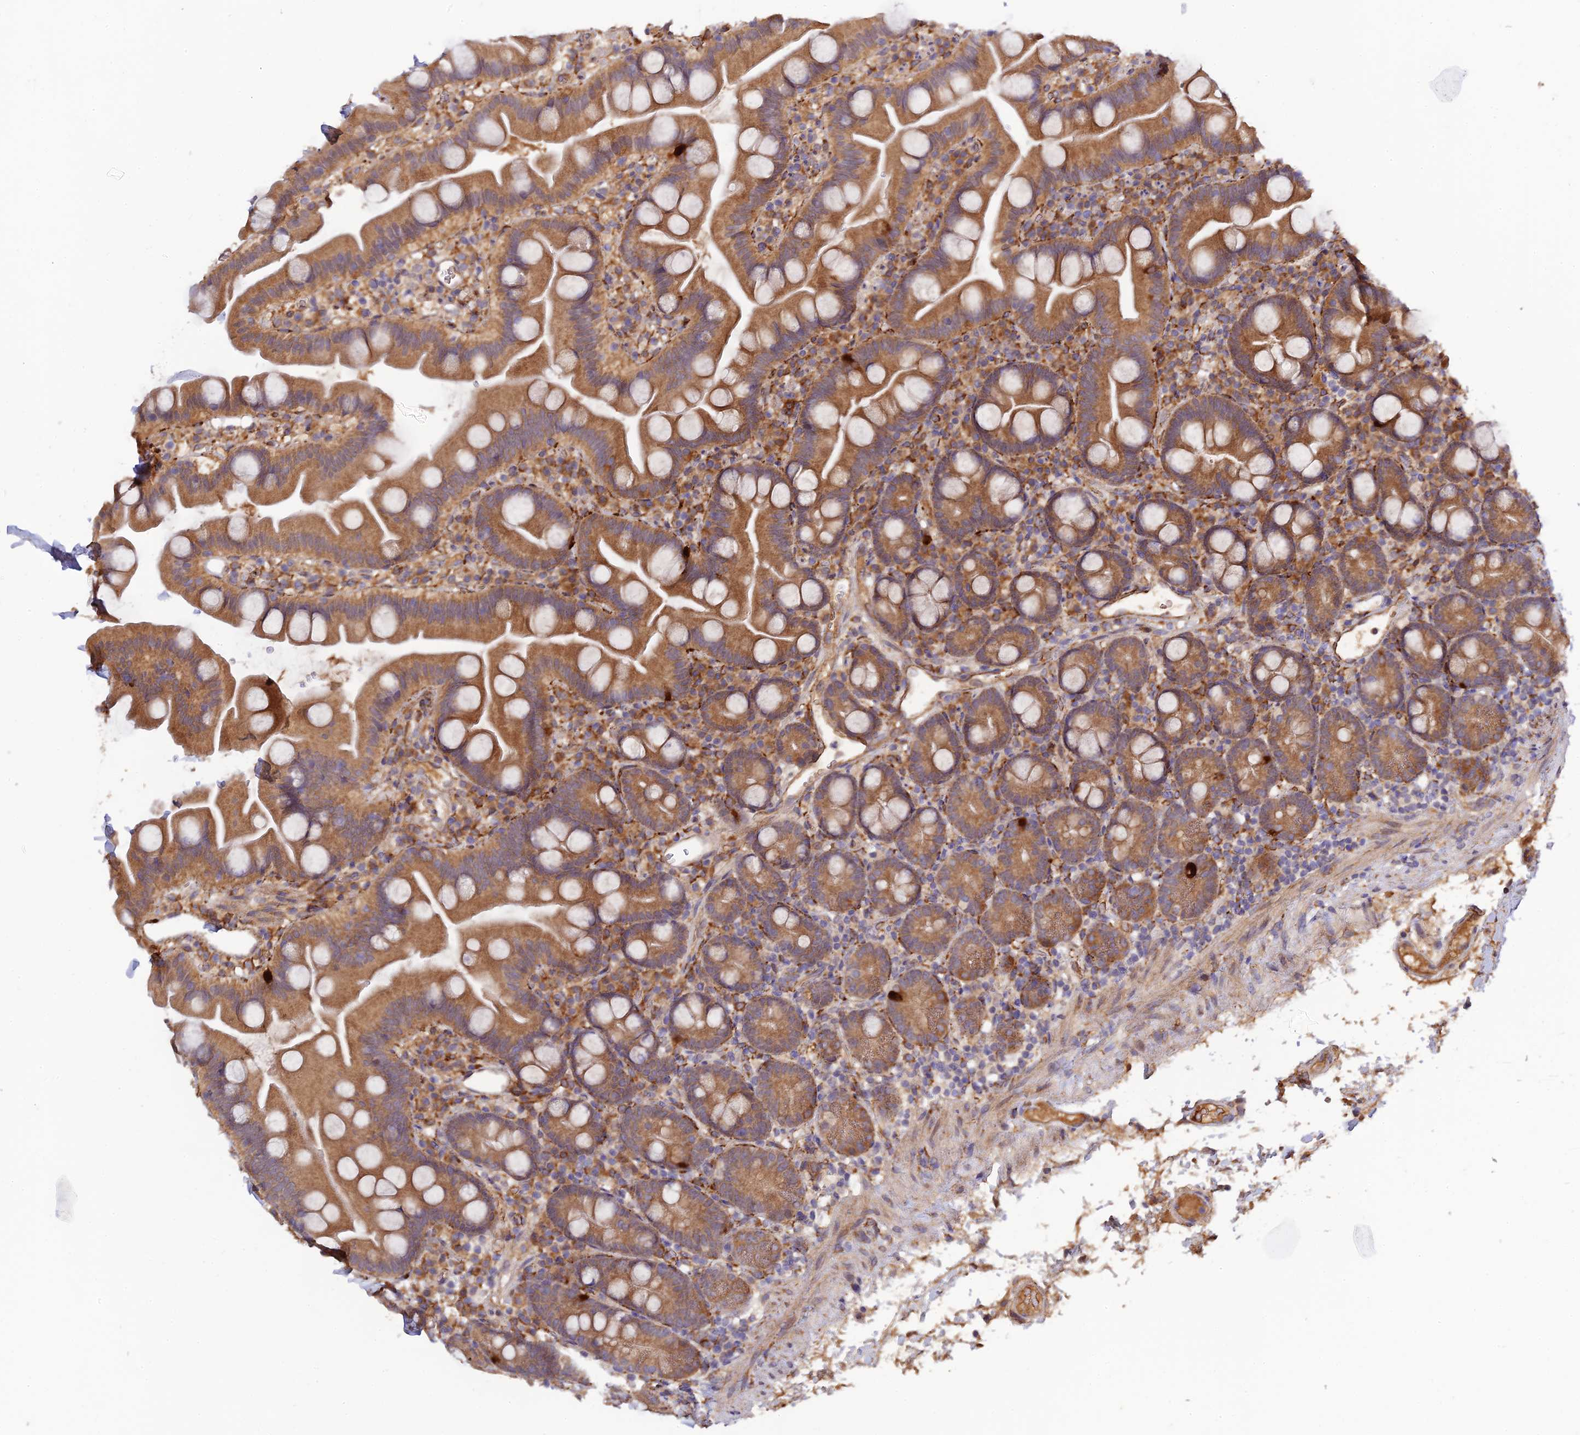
{"staining": {"intensity": "moderate", "quantity": ">75%", "location": "cytoplasmic/membranous"}, "tissue": "small intestine", "cell_type": "Glandular cells", "image_type": "normal", "snomed": [{"axis": "morphology", "description": "Normal tissue, NOS"}, {"axis": "topography", "description": "Small intestine"}], "caption": "This is an image of IHC staining of benign small intestine, which shows moderate staining in the cytoplasmic/membranous of glandular cells.", "gene": "P3H3", "patient": {"sex": "female", "age": 68}}